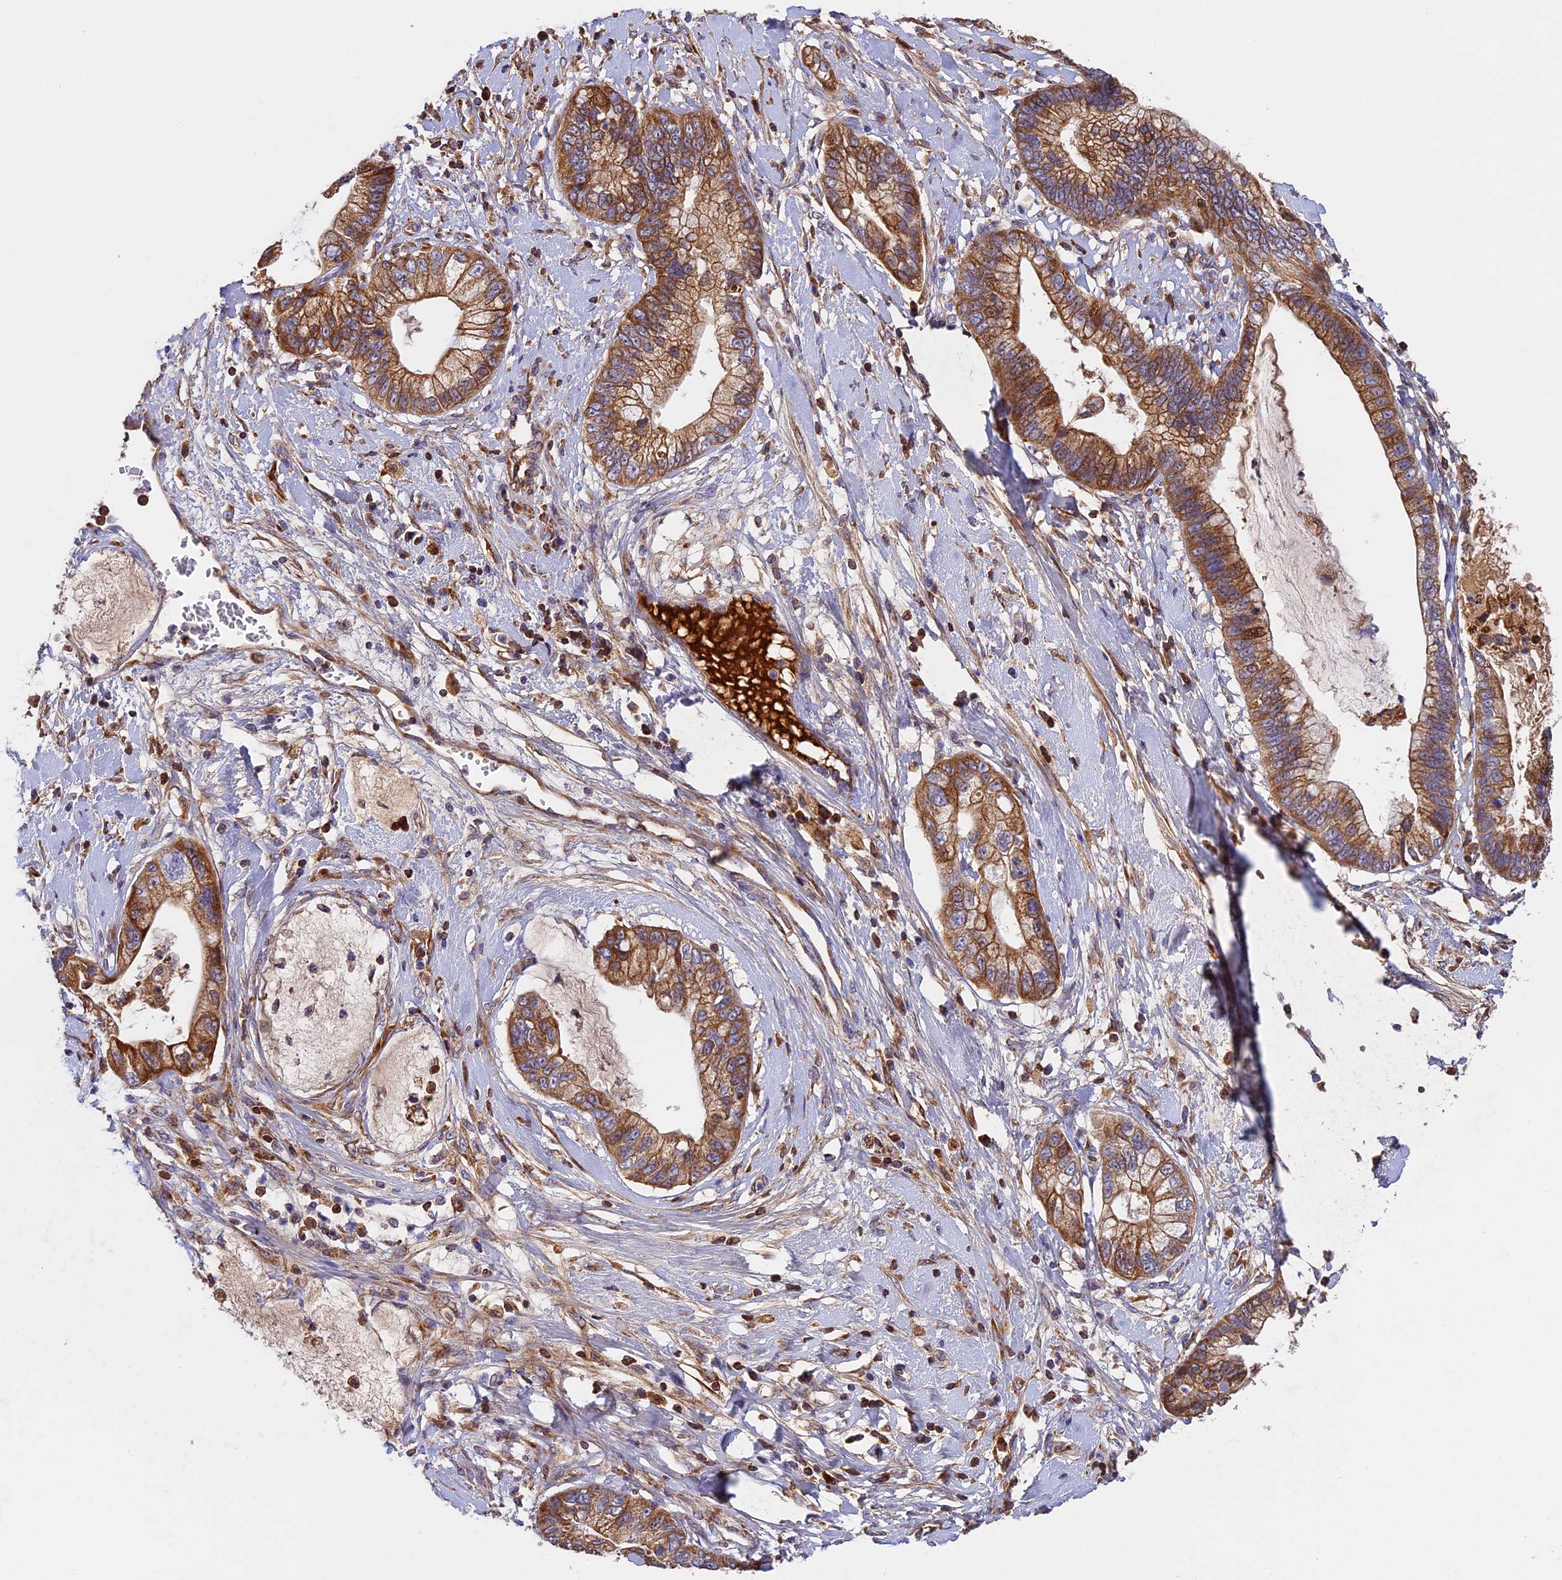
{"staining": {"intensity": "moderate", "quantity": ">75%", "location": "cytoplasmic/membranous"}, "tissue": "cervical cancer", "cell_type": "Tumor cells", "image_type": "cancer", "snomed": [{"axis": "morphology", "description": "Adenocarcinoma, NOS"}, {"axis": "topography", "description": "Cervix"}], "caption": "This photomicrograph displays immunohistochemistry staining of cervical adenocarcinoma, with medium moderate cytoplasmic/membranous expression in about >75% of tumor cells.", "gene": "OCEL1", "patient": {"sex": "female", "age": 44}}